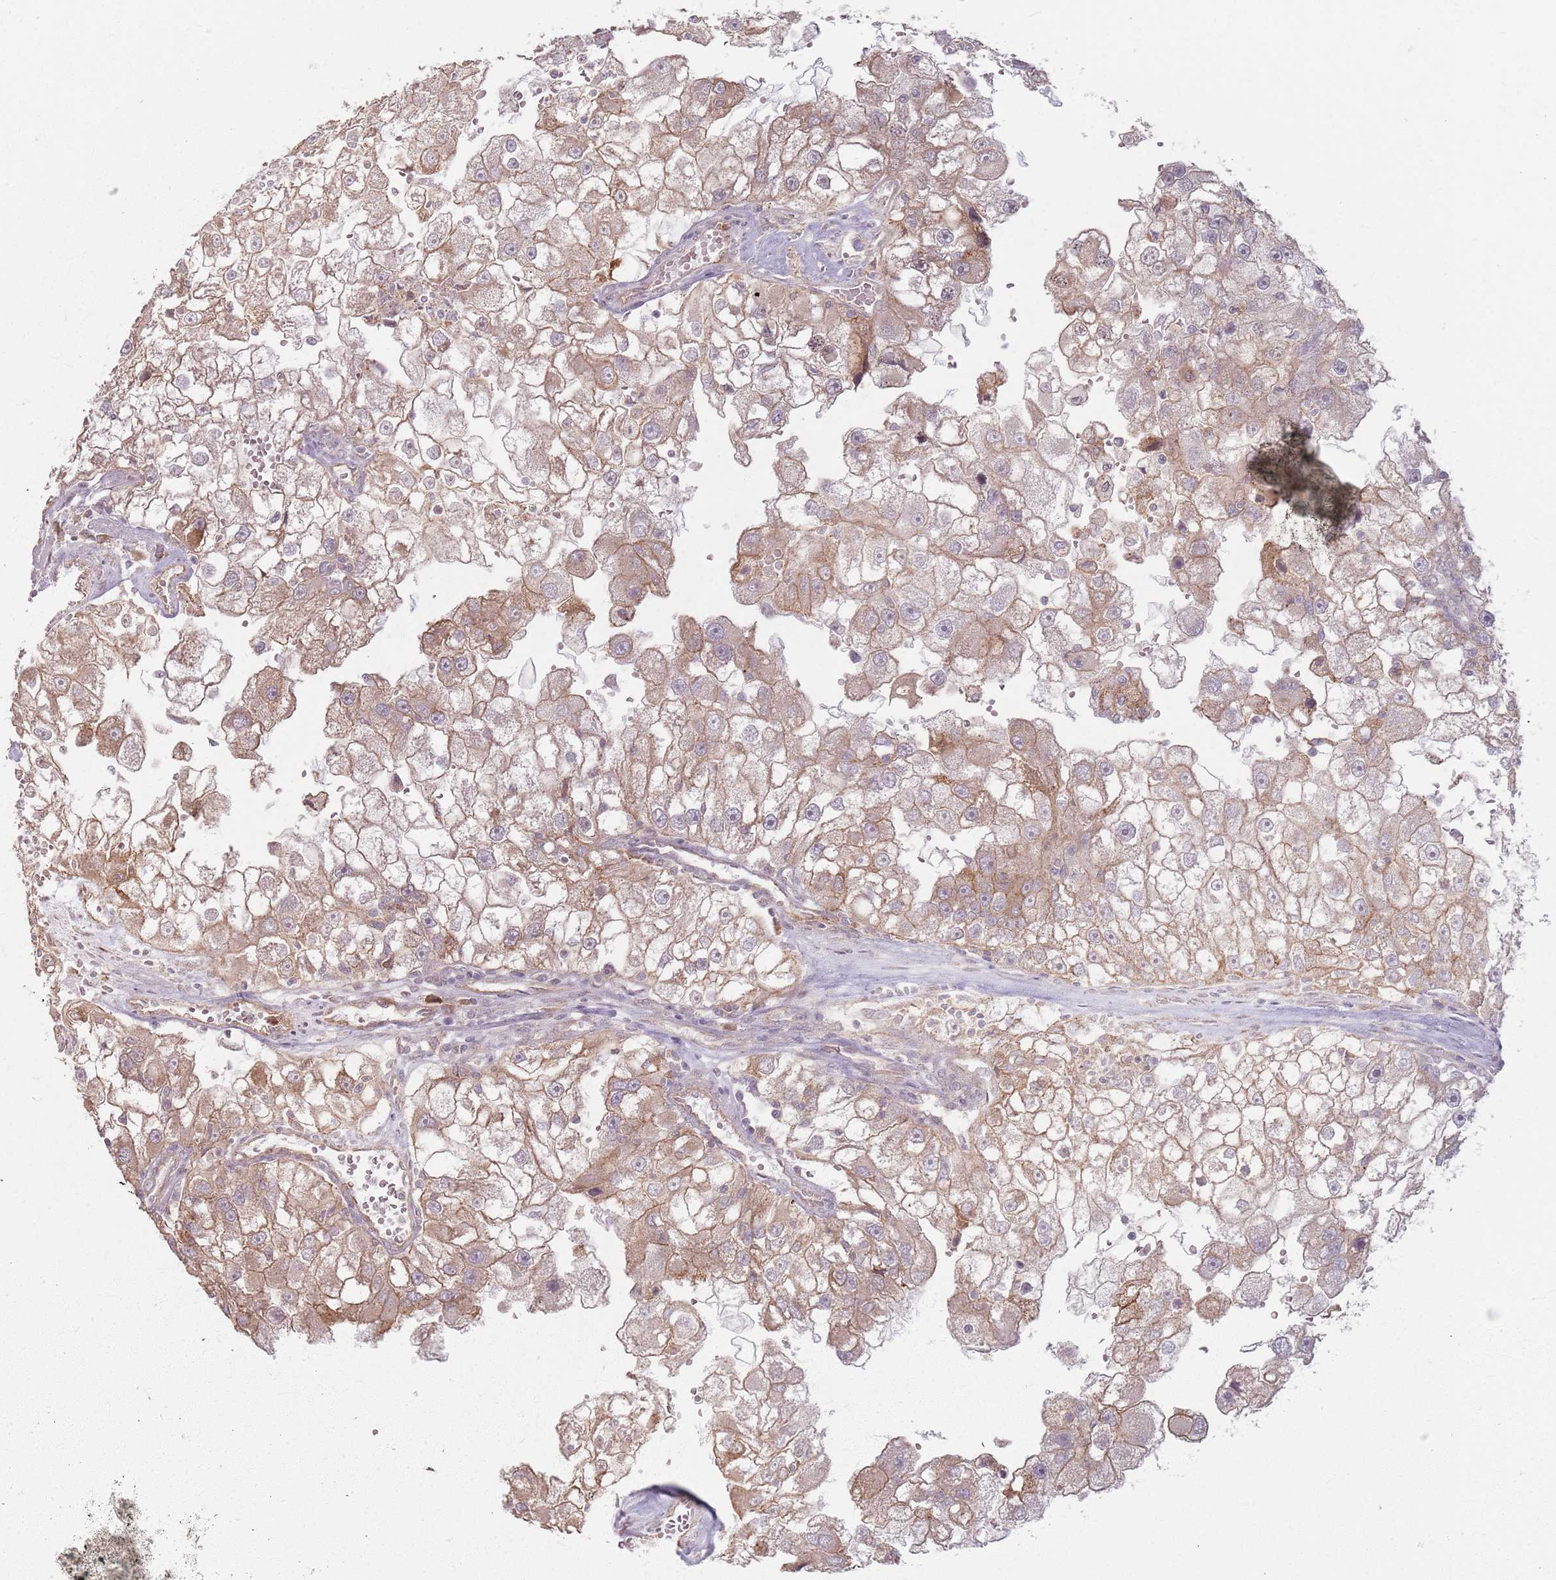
{"staining": {"intensity": "weak", "quantity": "25%-75%", "location": "cytoplasmic/membranous"}, "tissue": "renal cancer", "cell_type": "Tumor cells", "image_type": "cancer", "snomed": [{"axis": "morphology", "description": "Adenocarcinoma, NOS"}, {"axis": "topography", "description": "Kidney"}], "caption": "Adenocarcinoma (renal) stained with immunohistochemistry shows weak cytoplasmic/membranous positivity in approximately 25%-75% of tumor cells. Ihc stains the protein of interest in brown and the nuclei are stained blue.", "gene": "KCNA5", "patient": {"sex": "male", "age": 63}}